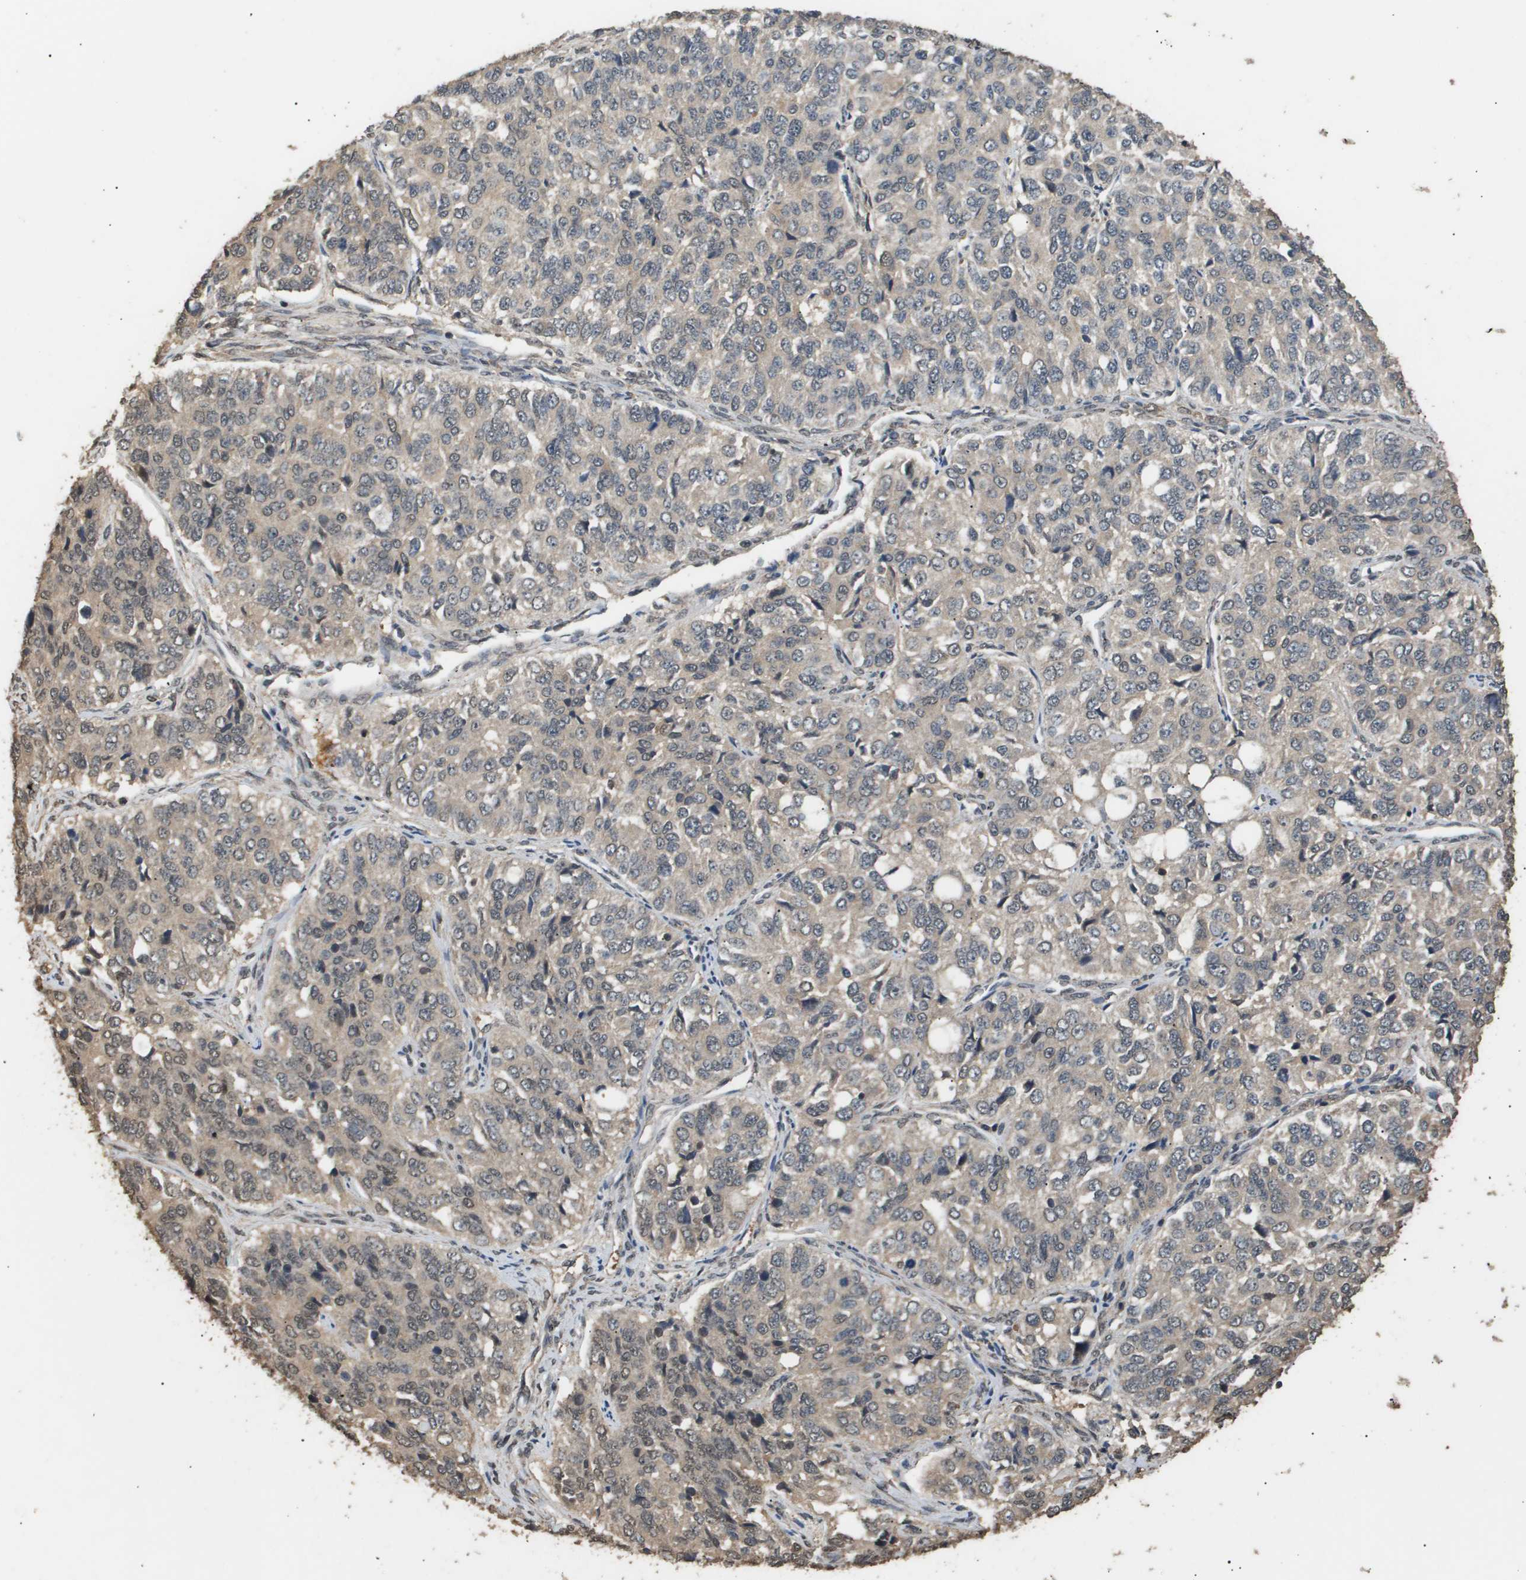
{"staining": {"intensity": "weak", "quantity": ">75%", "location": "cytoplasmic/membranous"}, "tissue": "ovarian cancer", "cell_type": "Tumor cells", "image_type": "cancer", "snomed": [{"axis": "morphology", "description": "Carcinoma, endometroid"}, {"axis": "topography", "description": "Ovary"}], "caption": "Protein analysis of ovarian endometroid carcinoma tissue reveals weak cytoplasmic/membranous staining in about >75% of tumor cells. The staining was performed using DAB, with brown indicating positive protein expression. Nuclei are stained blue with hematoxylin.", "gene": "ING1", "patient": {"sex": "female", "age": 51}}